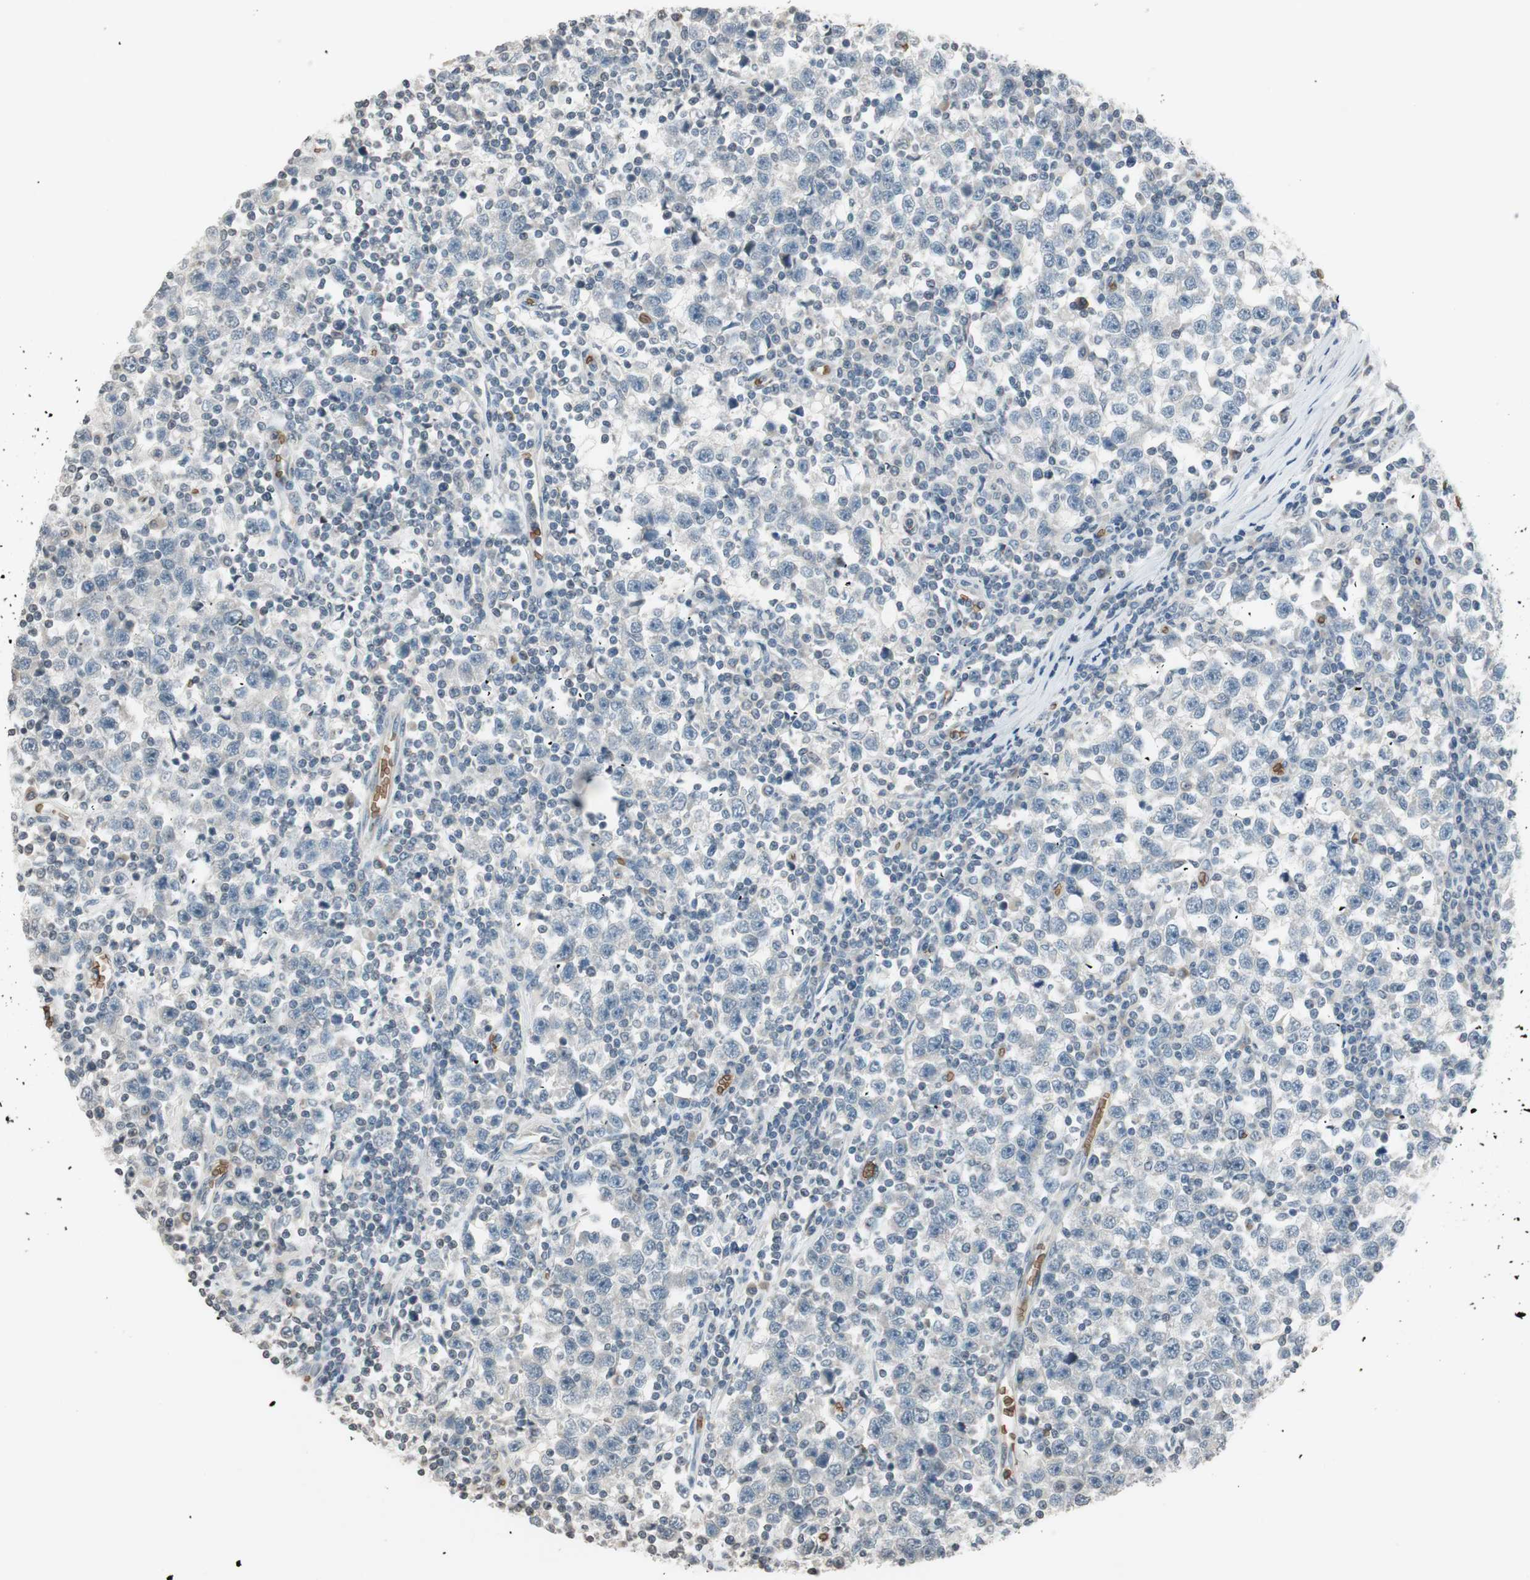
{"staining": {"intensity": "negative", "quantity": "none", "location": "none"}, "tissue": "testis cancer", "cell_type": "Tumor cells", "image_type": "cancer", "snomed": [{"axis": "morphology", "description": "Seminoma, NOS"}, {"axis": "topography", "description": "Testis"}], "caption": "There is no significant positivity in tumor cells of testis cancer.", "gene": "GYPC", "patient": {"sex": "male", "age": 43}}